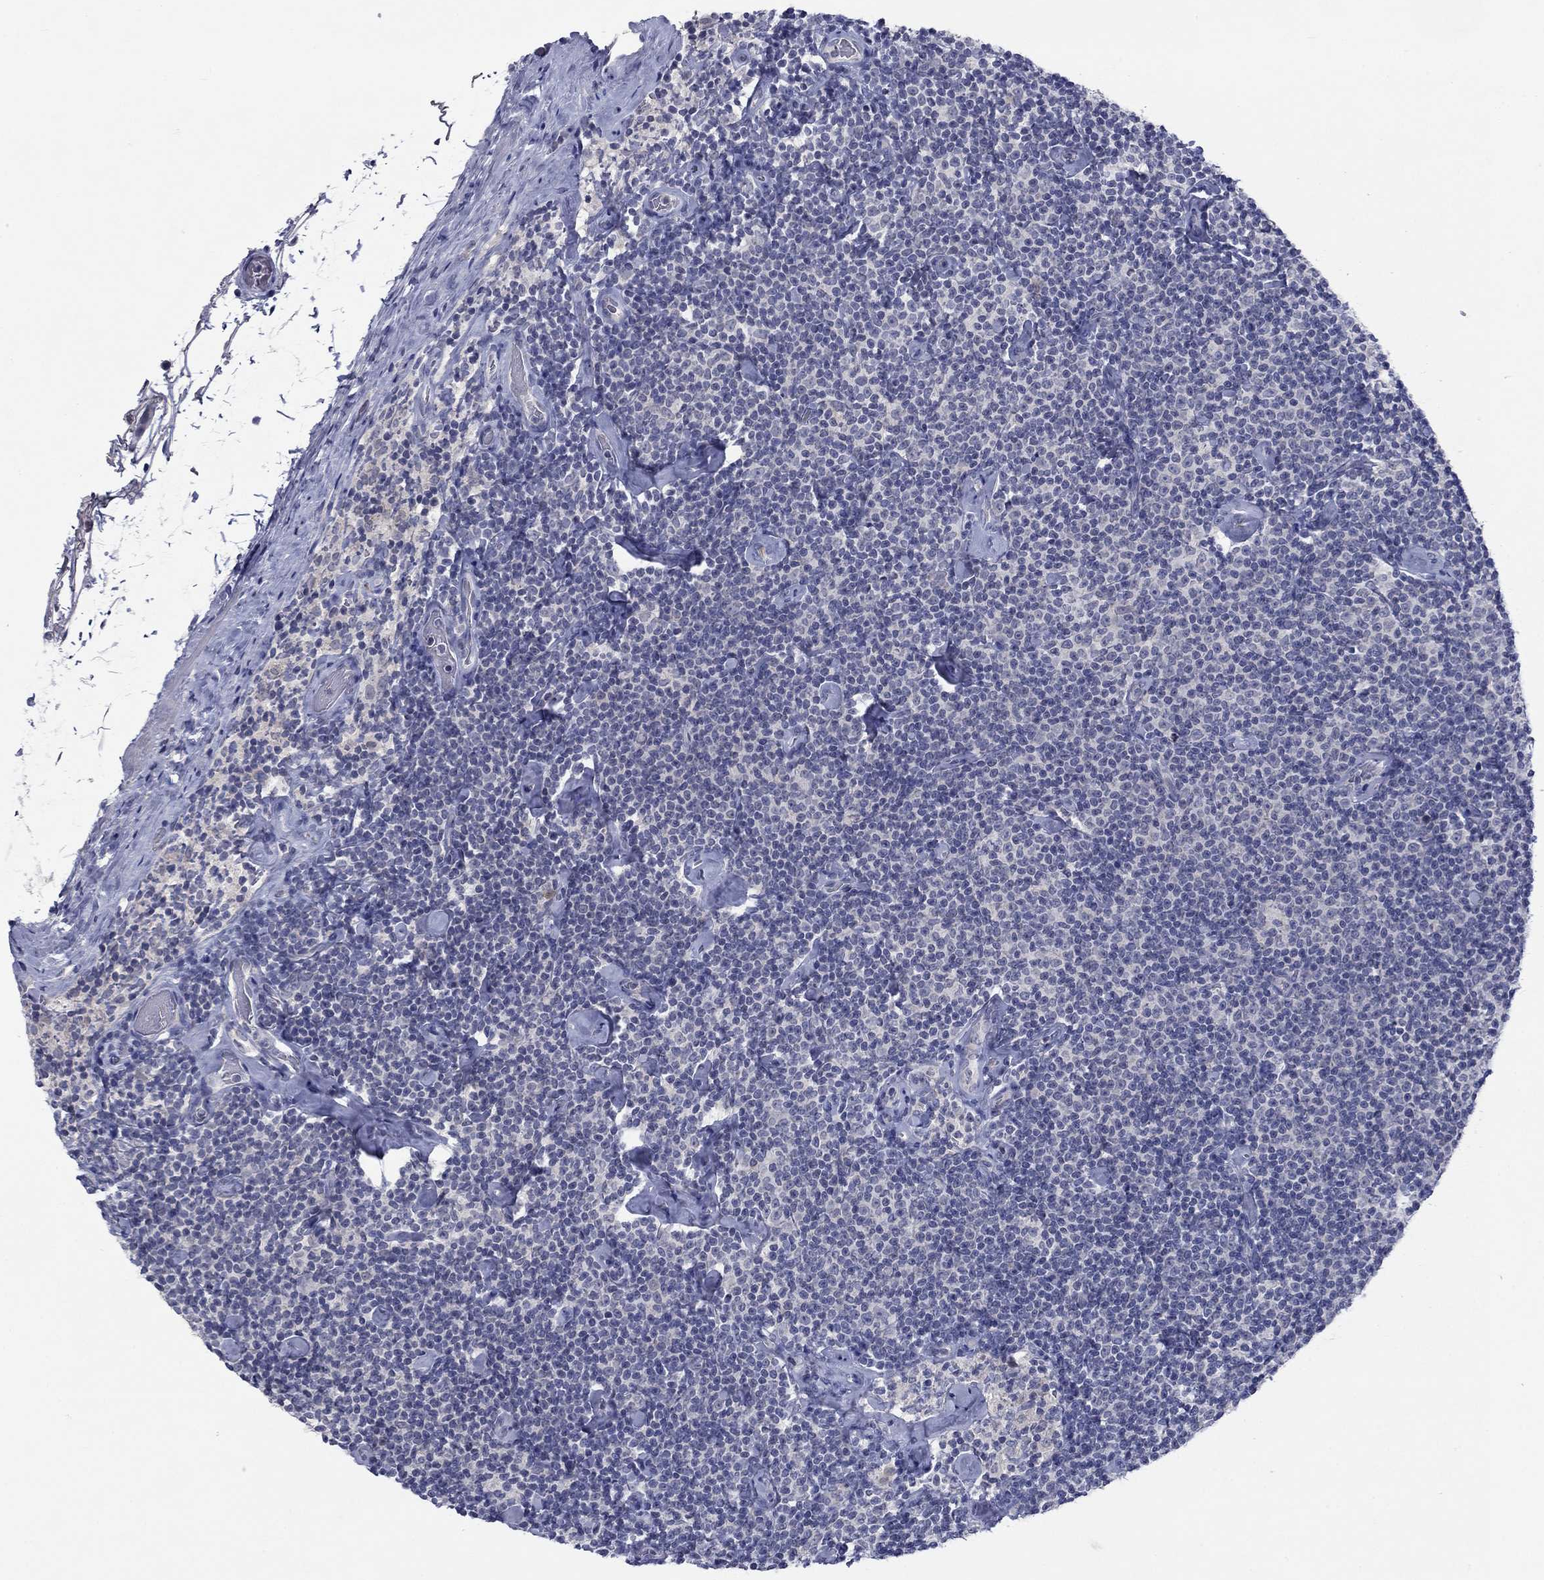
{"staining": {"intensity": "negative", "quantity": "none", "location": "none"}, "tissue": "lymphoma", "cell_type": "Tumor cells", "image_type": "cancer", "snomed": [{"axis": "morphology", "description": "Malignant lymphoma, non-Hodgkin's type, Low grade"}, {"axis": "topography", "description": "Lymph node"}], "caption": "Immunohistochemistry of human low-grade malignant lymphoma, non-Hodgkin's type exhibits no expression in tumor cells.", "gene": "CACNA1A", "patient": {"sex": "male", "age": 81}}